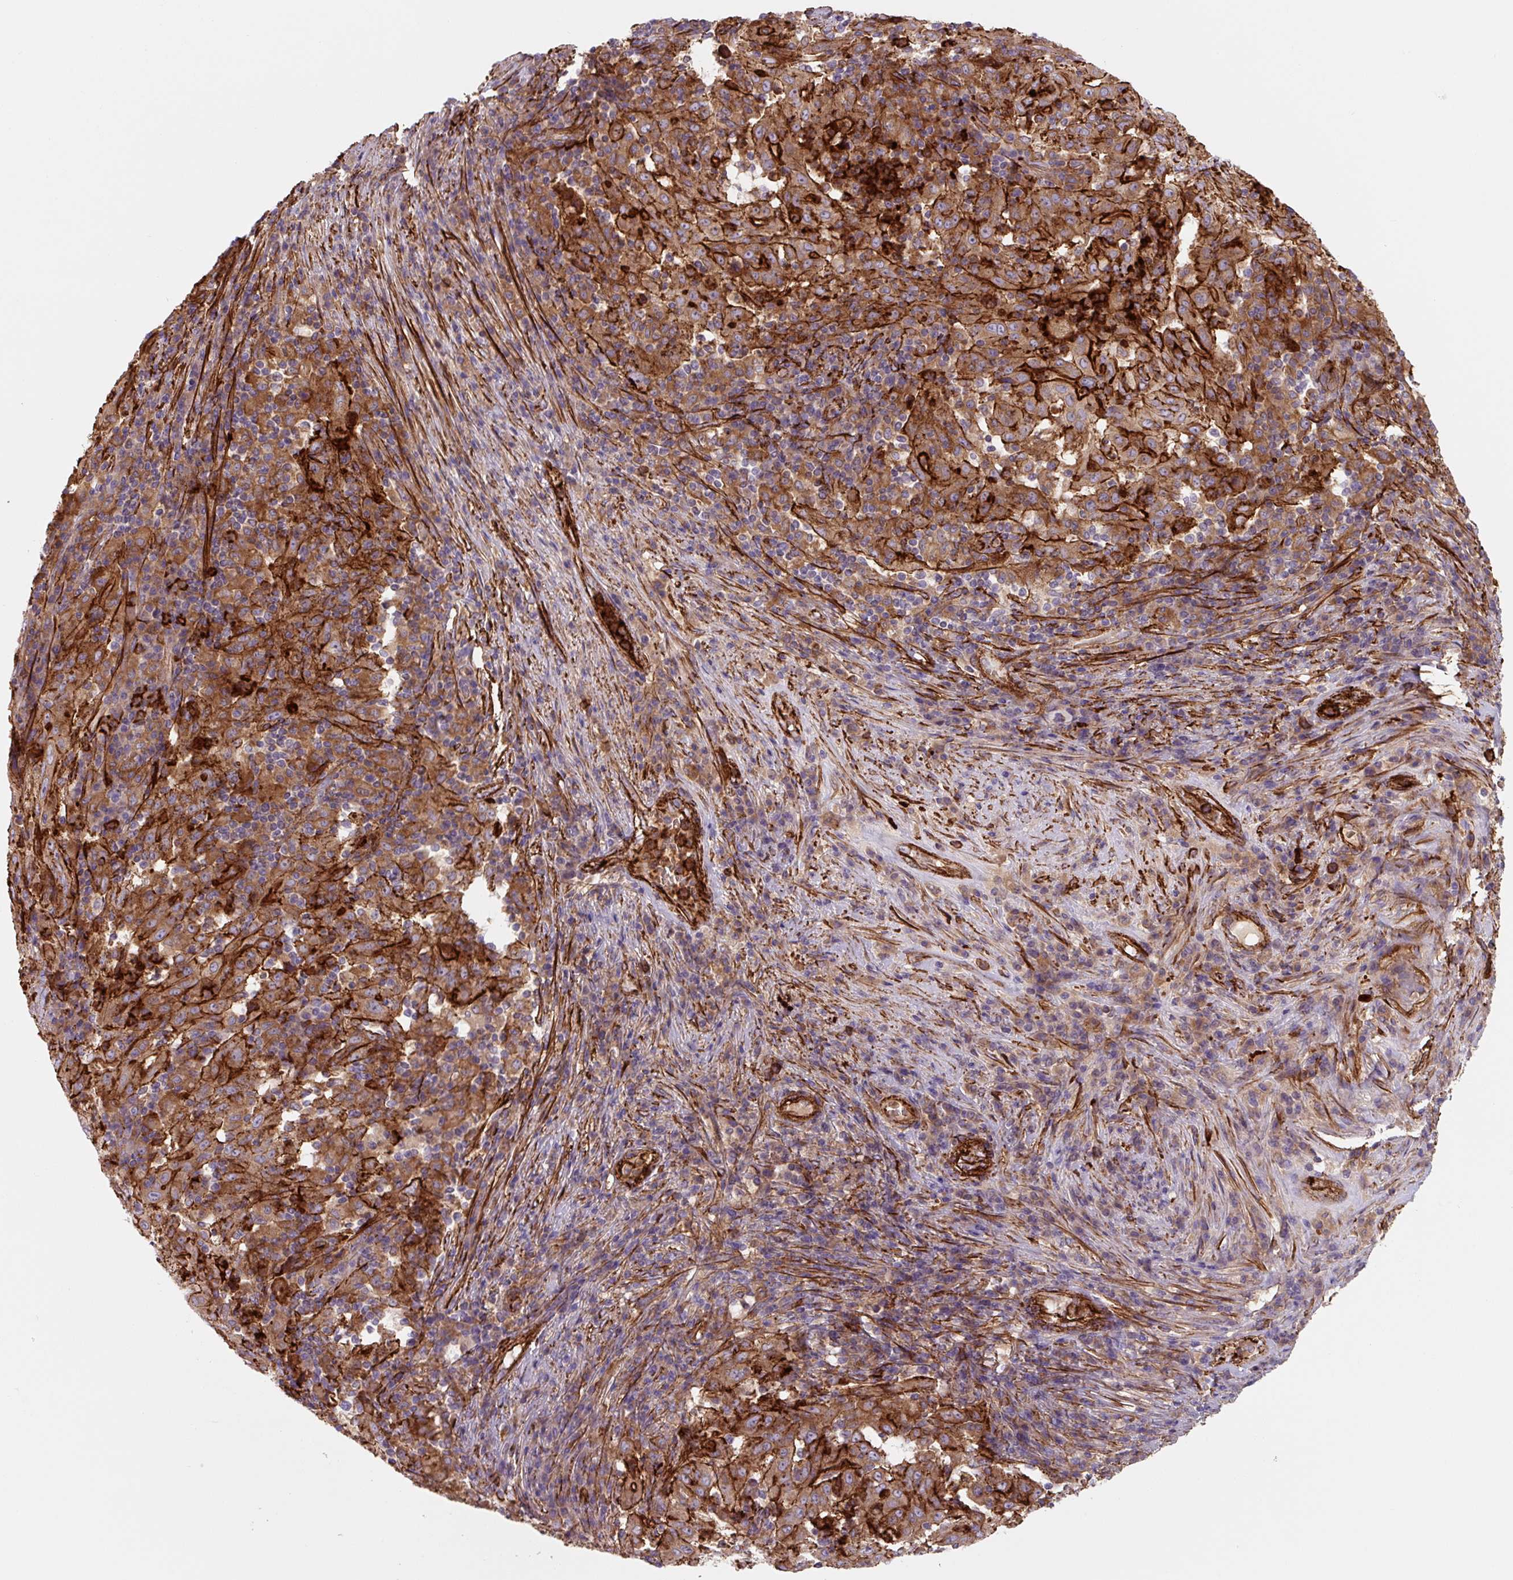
{"staining": {"intensity": "strong", "quantity": ">75%", "location": "cytoplasmic/membranous"}, "tissue": "pancreatic cancer", "cell_type": "Tumor cells", "image_type": "cancer", "snomed": [{"axis": "morphology", "description": "Adenocarcinoma, NOS"}, {"axis": "topography", "description": "Pancreas"}], "caption": "Pancreatic cancer (adenocarcinoma) stained with DAB IHC demonstrates high levels of strong cytoplasmic/membranous positivity in about >75% of tumor cells.", "gene": "DHFR2", "patient": {"sex": "male", "age": 63}}